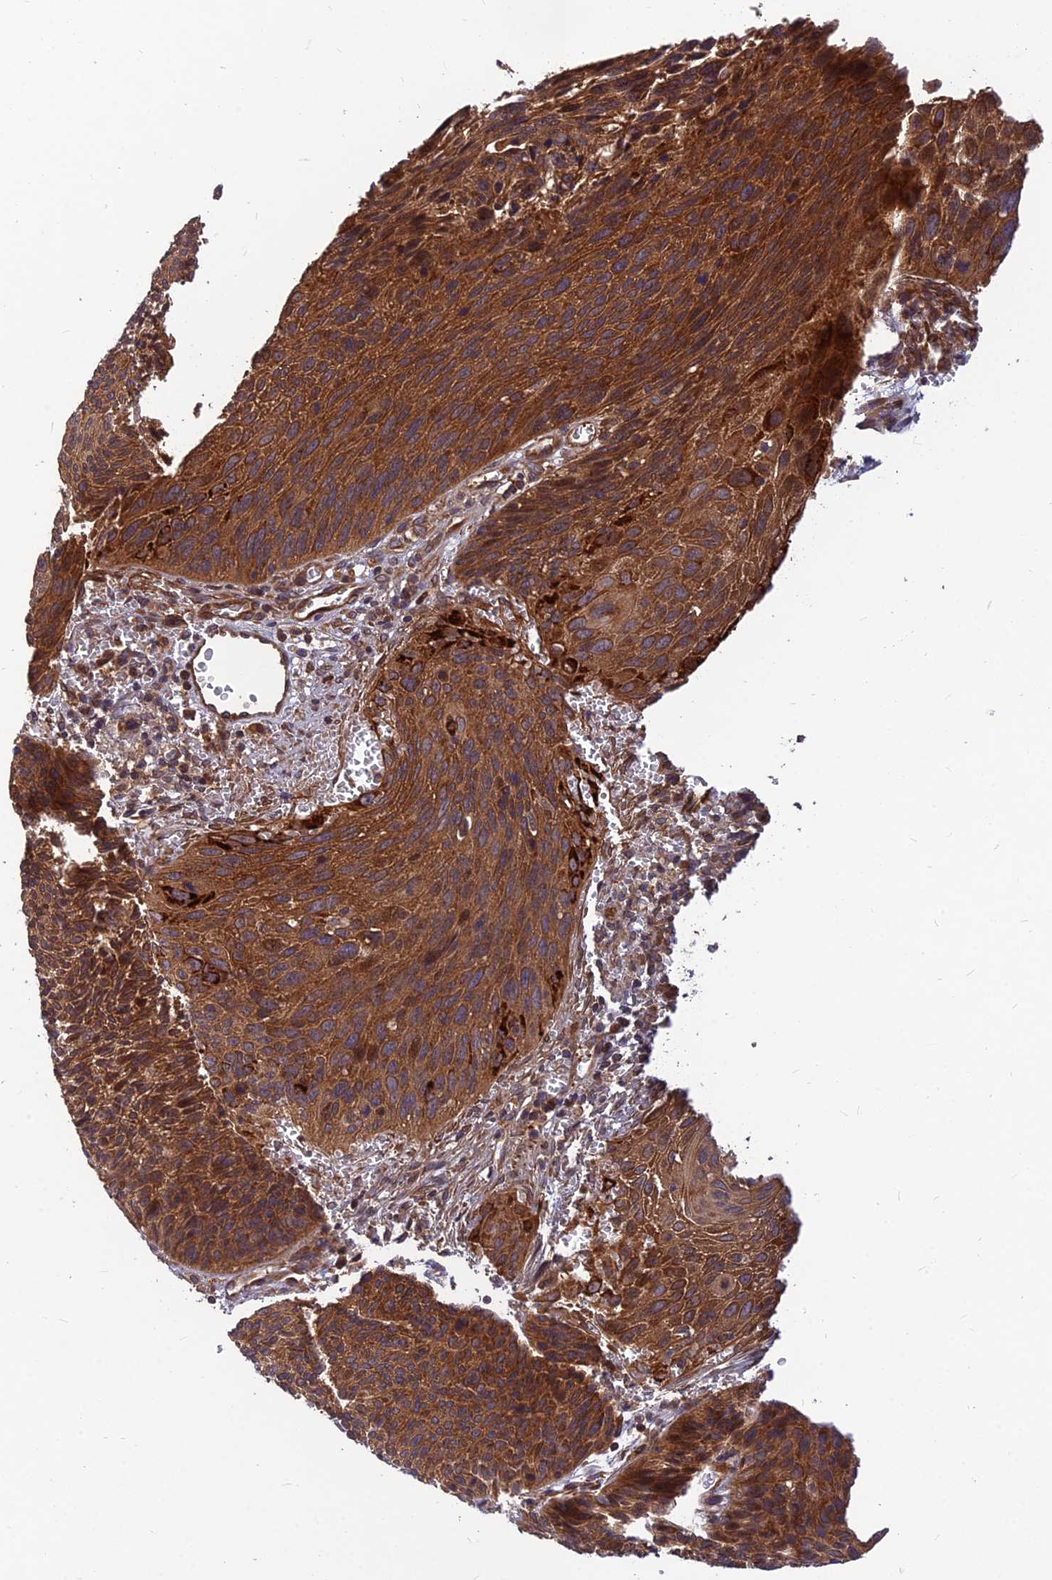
{"staining": {"intensity": "strong", "quantity": ">75%", "location": "cytoplasmic/membranous"}, "tissue": "cervical cancer", "cell_type": "Tumor cells", "image_type": "cancer", "snomed": [{"axis": "morphology", "description": "Squamous cell carcinoma, NOS"}, {"axis": "topography", "description": "Cervix"}], "caption": "A high amount of strong cytoplasmic/membranous expression is present in approximately >75% of tumor cells in cervical squamous cell carcinoma tissue. (DAB = brown stain, brightfield microscopy at high magnification).", "gene": "RELCH", "patient": {"sex": "female", "age": 55}}